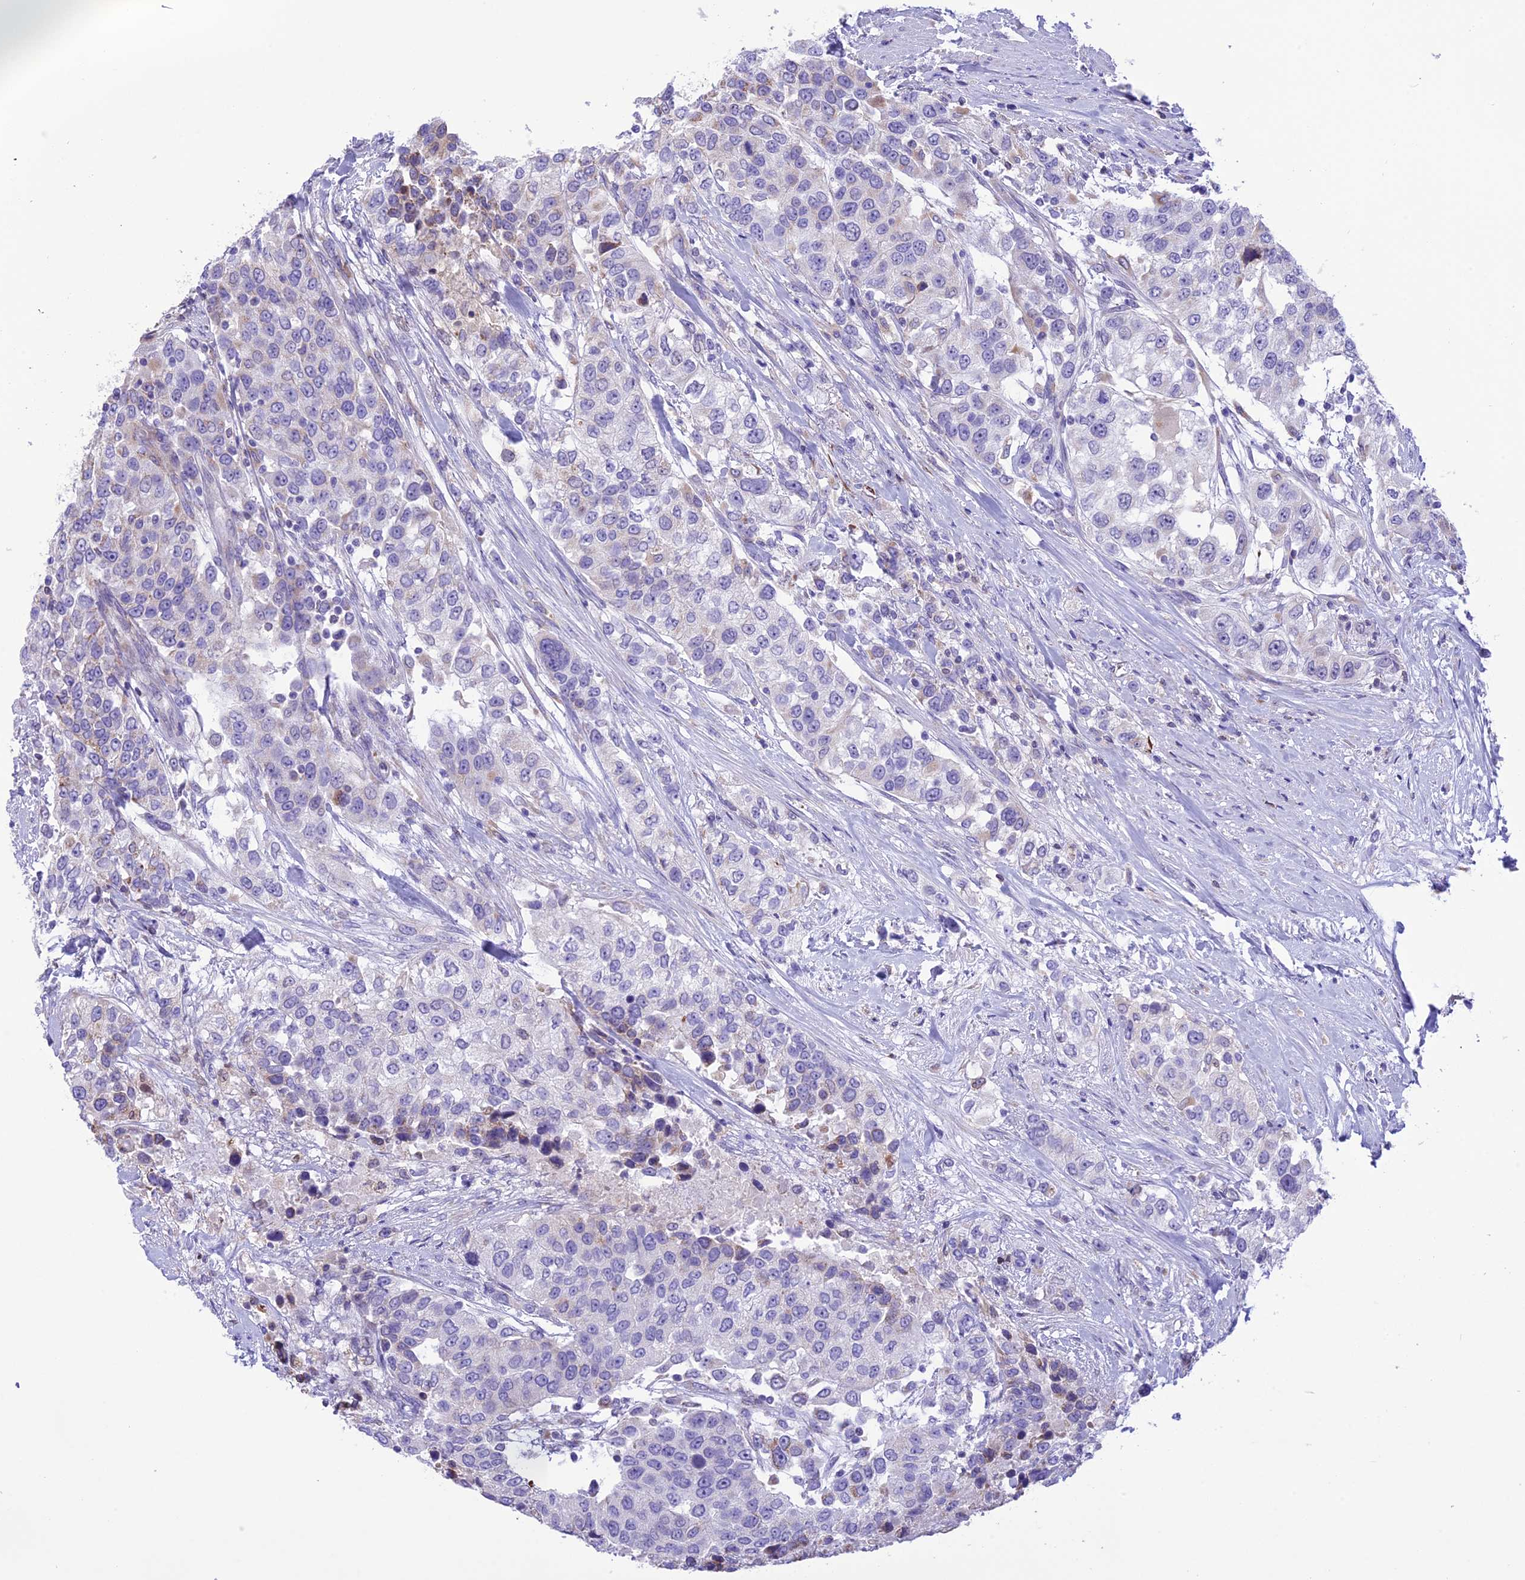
{"staining": {"intensity": "weak", "quantity": "<25%", "location": "cytoplasmic/membranous"}, "tissue": "urothelial cancer", "cell_type": "Tumor cells", "image_type": "cancer", "snomed": [{"axis": "morphology", "description": "Urothelial carcinoma, High grade"}, {"axis": "topography", "description": "Urinary bladder"}], "caption": "An image of urothelial cancer stained for a protein displays no brown staining in tumor cells.", "gene": "DOC2B", "patient": {"sex": "female", "age": 80}}